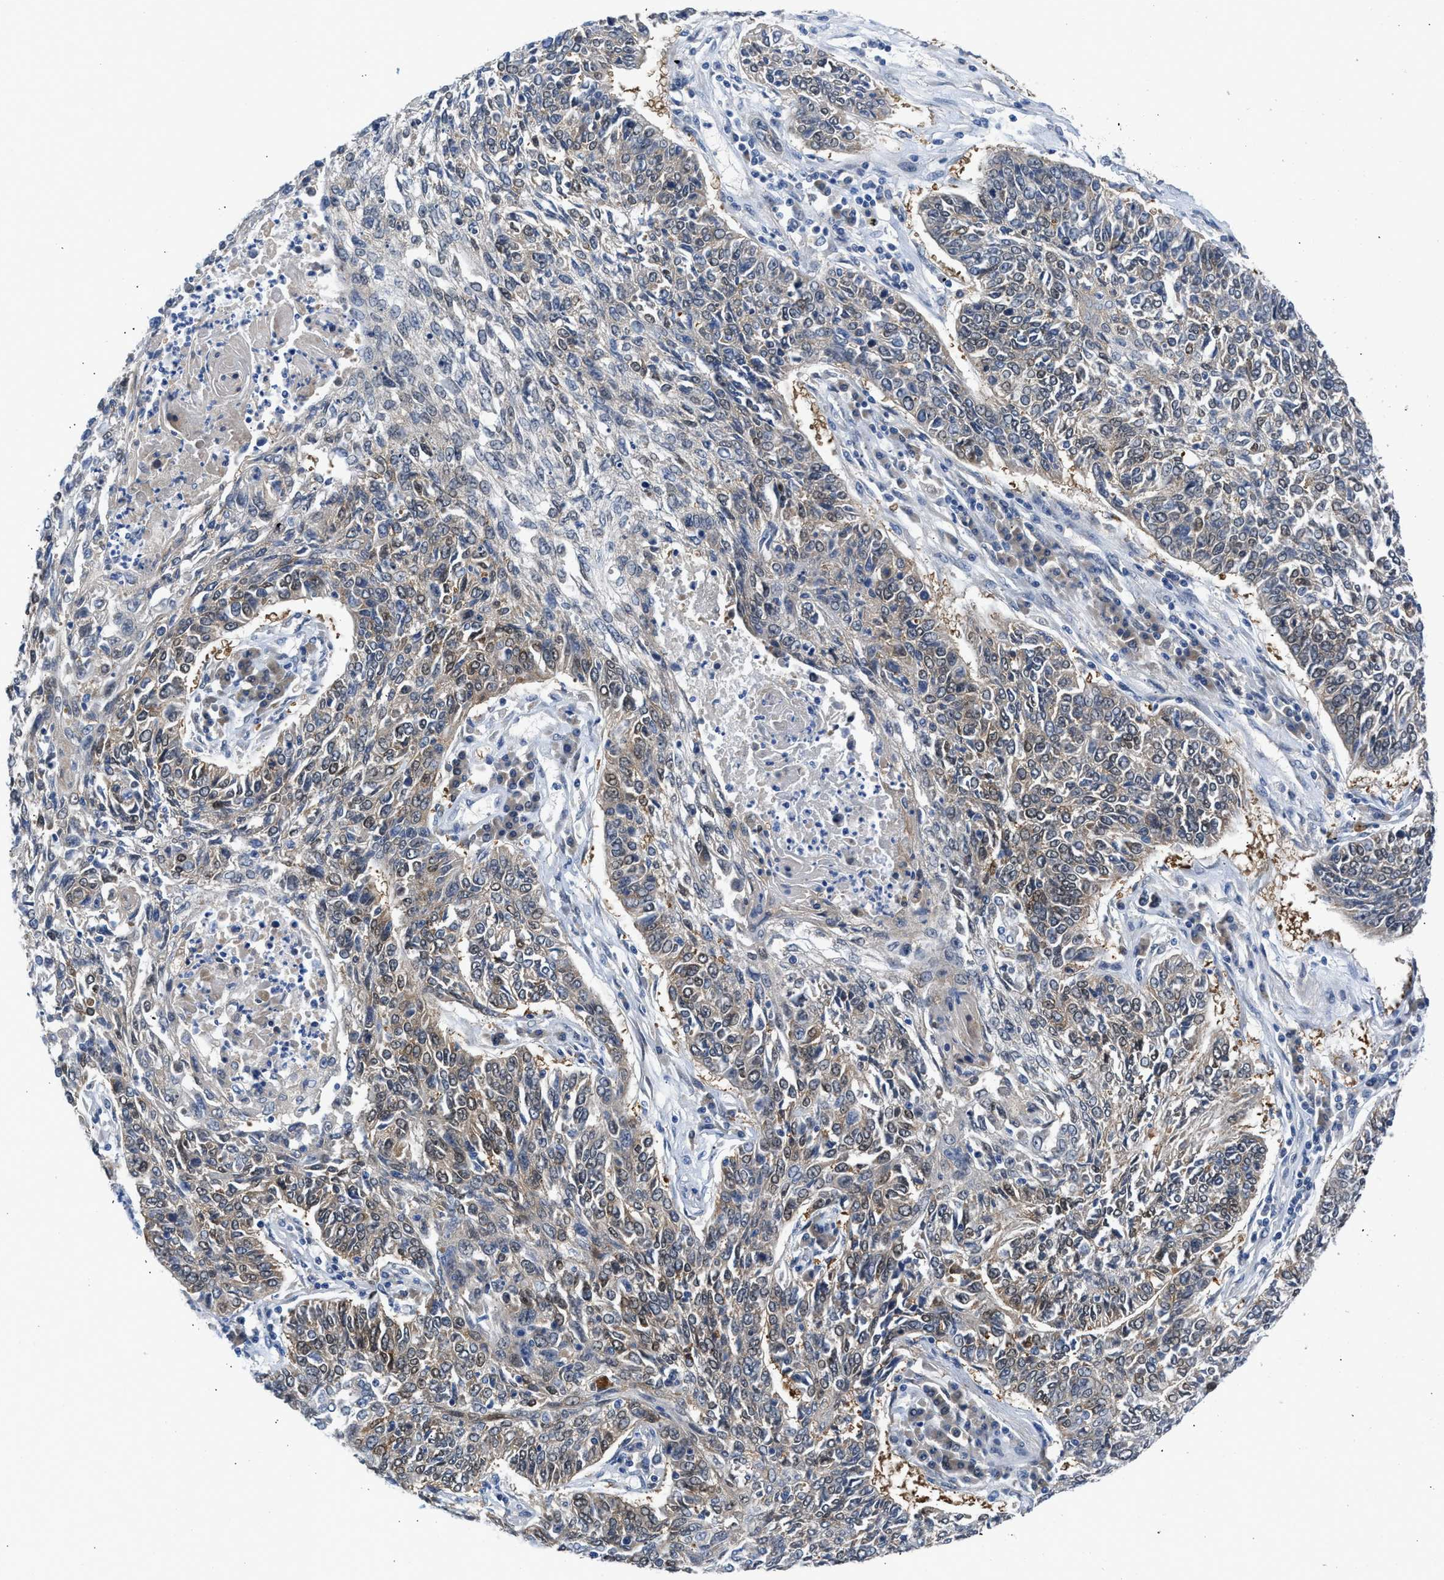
{"staining": {"intensity": "moderate", "quantity": "25%-75%", "location": "cytoplasmic/membranous,nuclear"}, "tissue": "lung cancer", "cell_type": "Tumor cells", "image_type": "cancer", "snomed": [{"axis": "morphology", "description": "Normal tissue, NOS"}, {"axis": "morphology", "description": "Squamous cell carcinoma, NOS"}, {"axis": "topography", "description": "Cartilage tissue"}, {"axis": "topography", "description": "Bronchus"}, {"axis": "topography", "description": "Lung"}], "caption": "This is an image of immunohistochemistry staining of lung cancer (squamous cell carcinoma), which shows moderate staining in the cytoplasmic/membranous and nuclear of tumor cells.", "gene": "CBR1", "patient": {"sex": "female", "age": 49}}